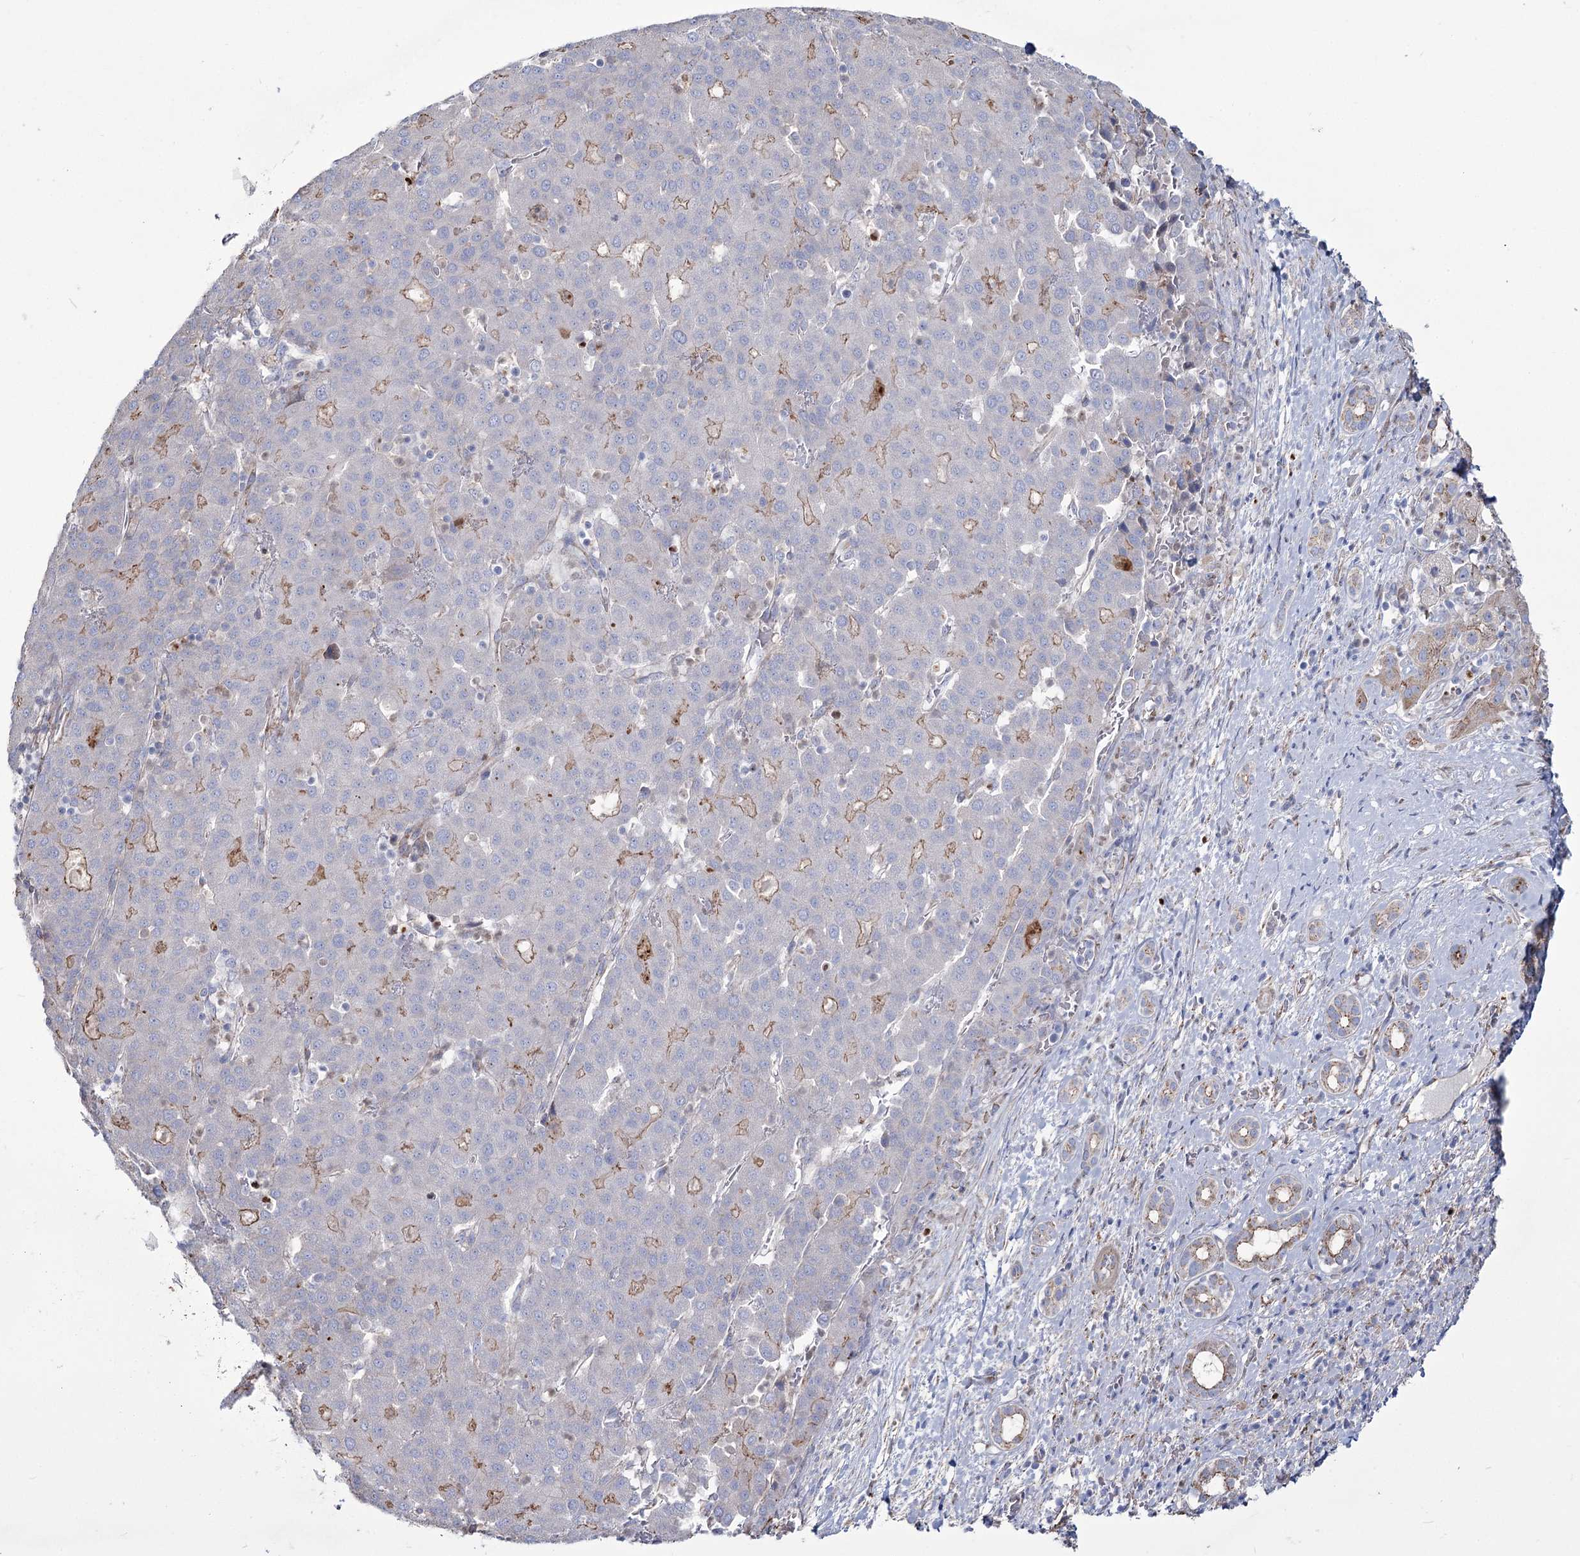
{"staining": {"intensity": "moderate", "quantity": "<25%", "location": "cytoplasmic/membranous"}, "tissue": "liver cancer", "cell_type": "Tumor cells", "image_type": "cancer", "snomed": [{"axis": "morphology", "description": "Carcinoma, Hepatocellular, NOS"}, {"axis": "topography", "description": "Liver"}], "caption": "Protein staining of hepatocellular carcinoma (liver) tissue displays moderate cytoplasmic/membranous positivity in about <25% of tumor cells.", "gene": "ME3", "patient": {"sex": "male", "age": 65}}